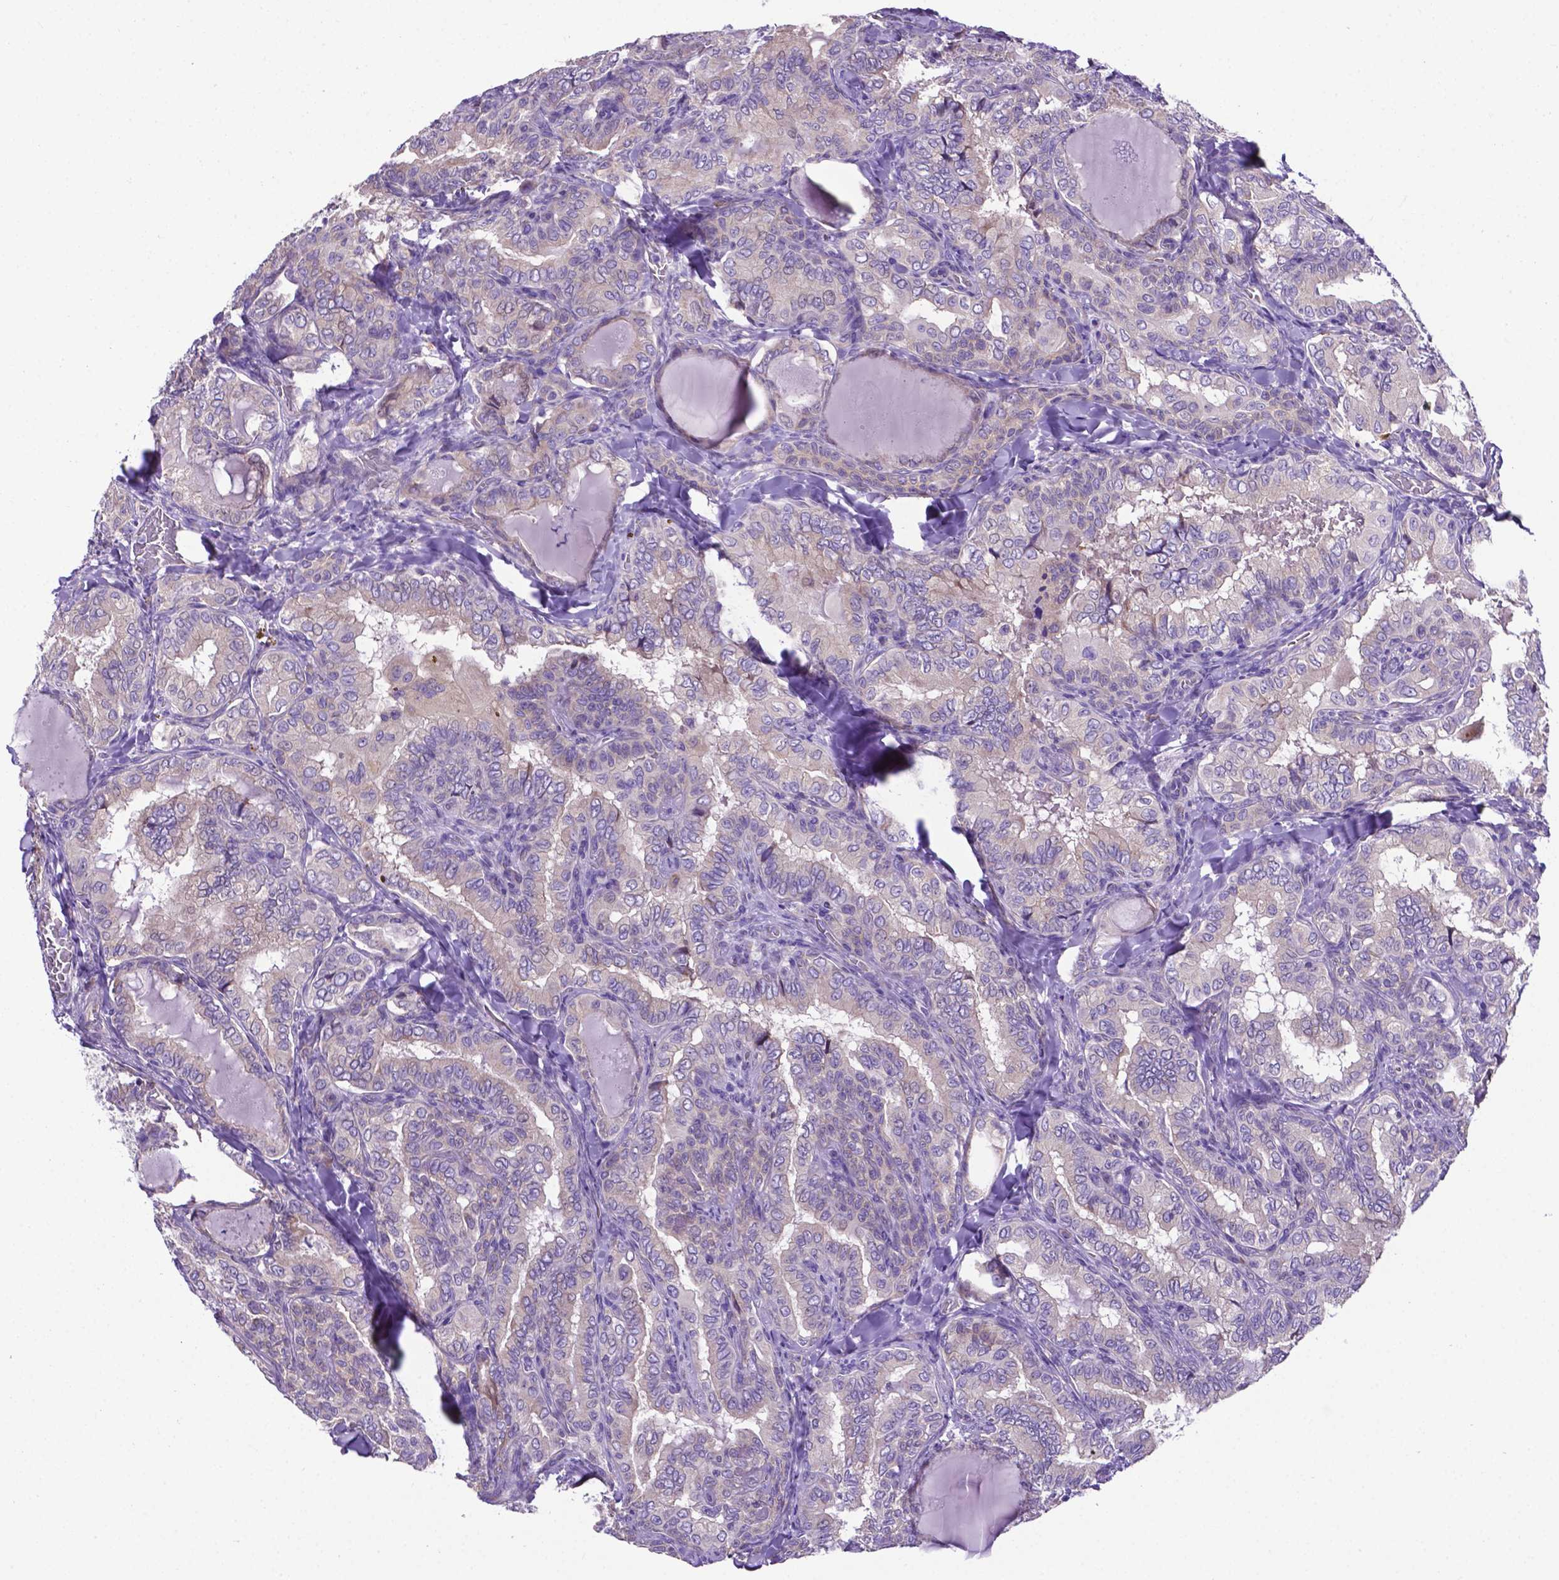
{"staining": {"intensity": "negative", "quantity": "none", "location": "none"}, "tissue": "thyroid cancer", "cell_type": "Tumor cells", "image_type": "cancer", "snomed": [{"axis": "morphology", "description": "Papillary adenocarcinoma, NOS"}, {"axis": "topography", "description": "Thyroid gland"}], "caption": "Immunohistochemistry of human thyroid papillary adenocarcinoma shows no positivity in tumor cells. (DAB IHC, high magnification).", "gene": "RPL6", "patient": {"sex": "female", "age": 75}}